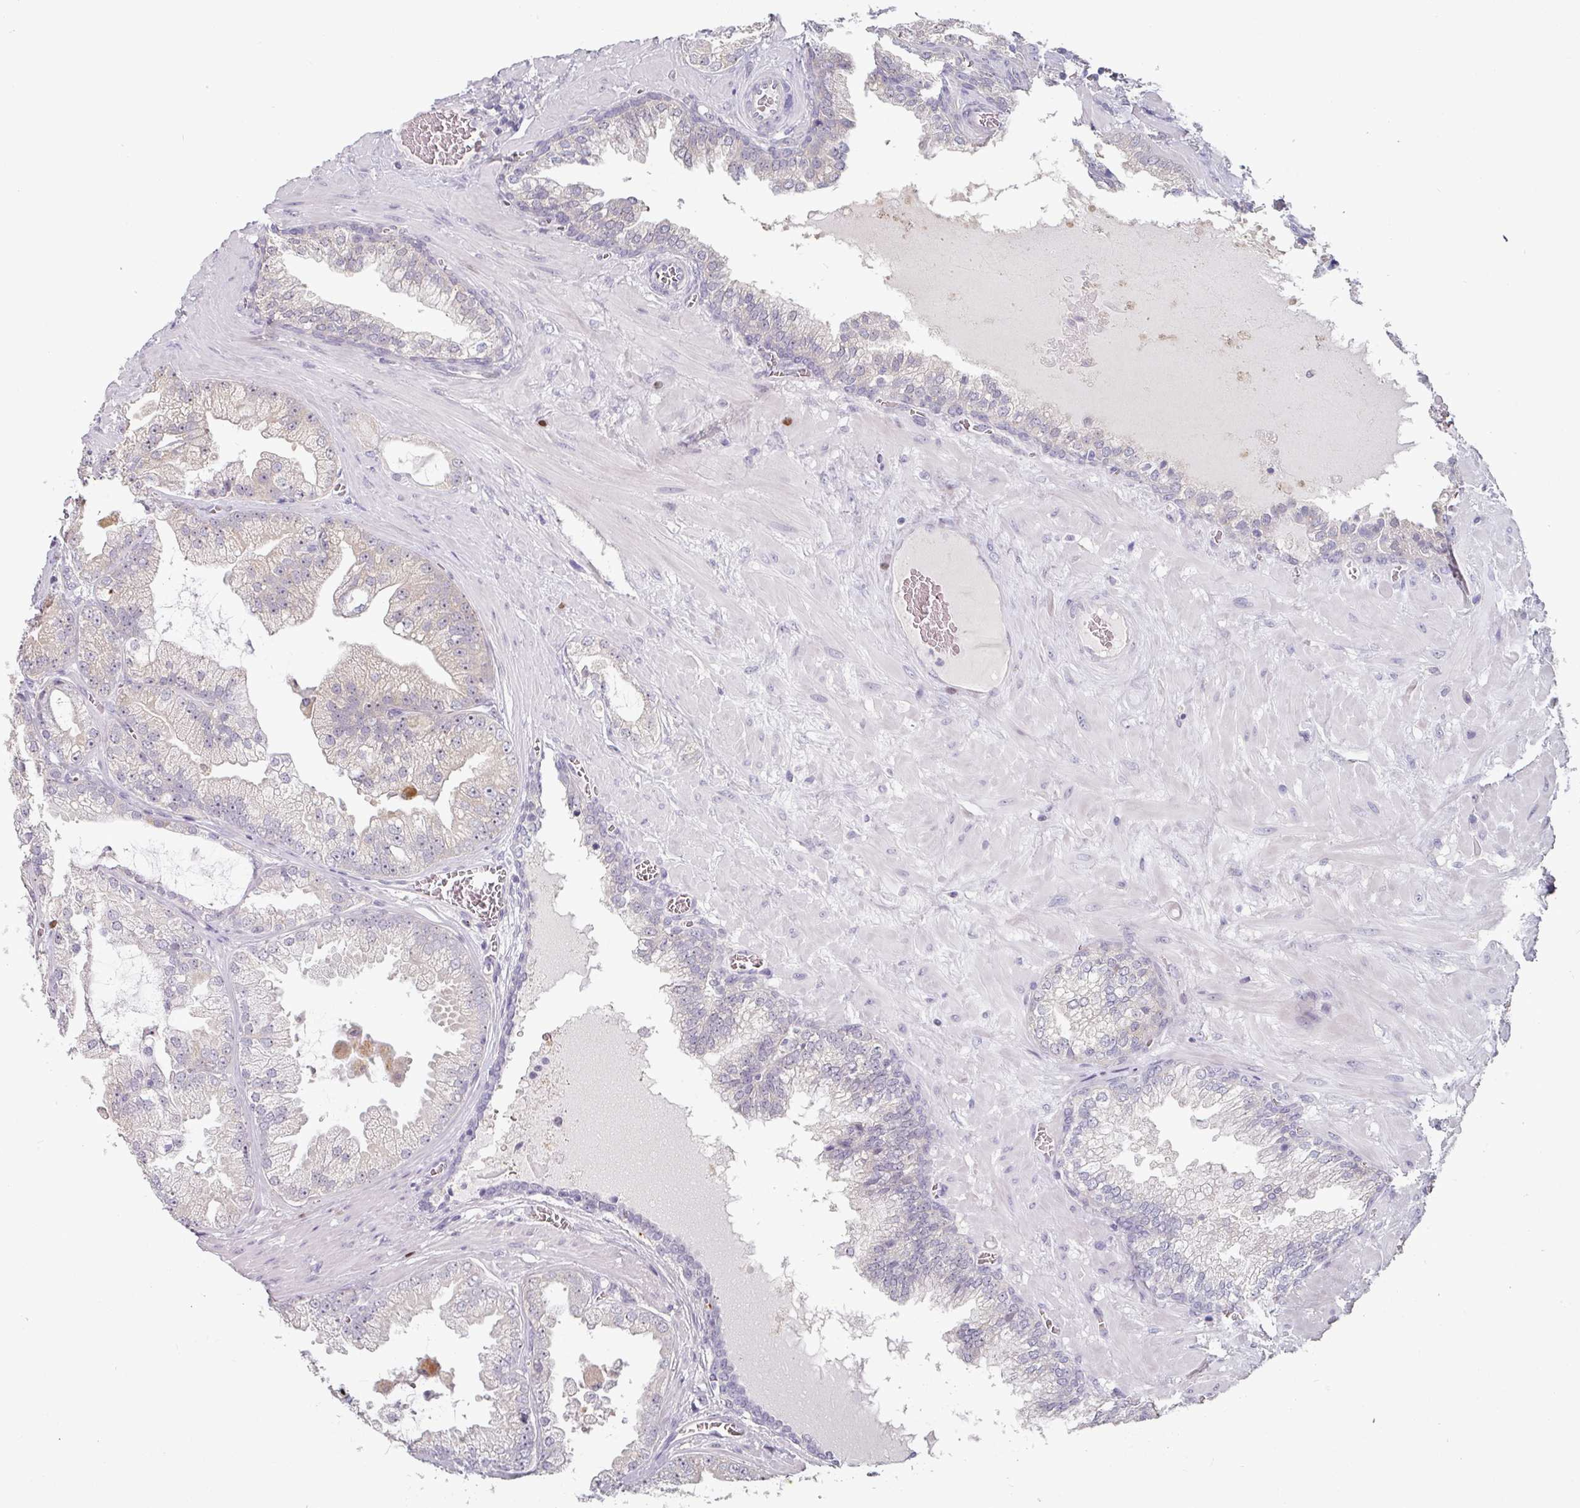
{"staining": {"intensity": "negative", "quantity": "none", "location": "none"}, "tissue": "prostate cancer", "cell_type": "Tumor cells", "image_type": "cancer", "snomed": [{"axis": "morphology", "description": "Adenocarcinoma, Low grade"}, {"axis": "topography", "description": "Prostate"}], "caption": "Image shows no significant protein expression in tumor cells of low-grade adenocarcinoma (prostate).", "gene": "ZBTB6", "patient": {"sex": "male", "age": 57}}